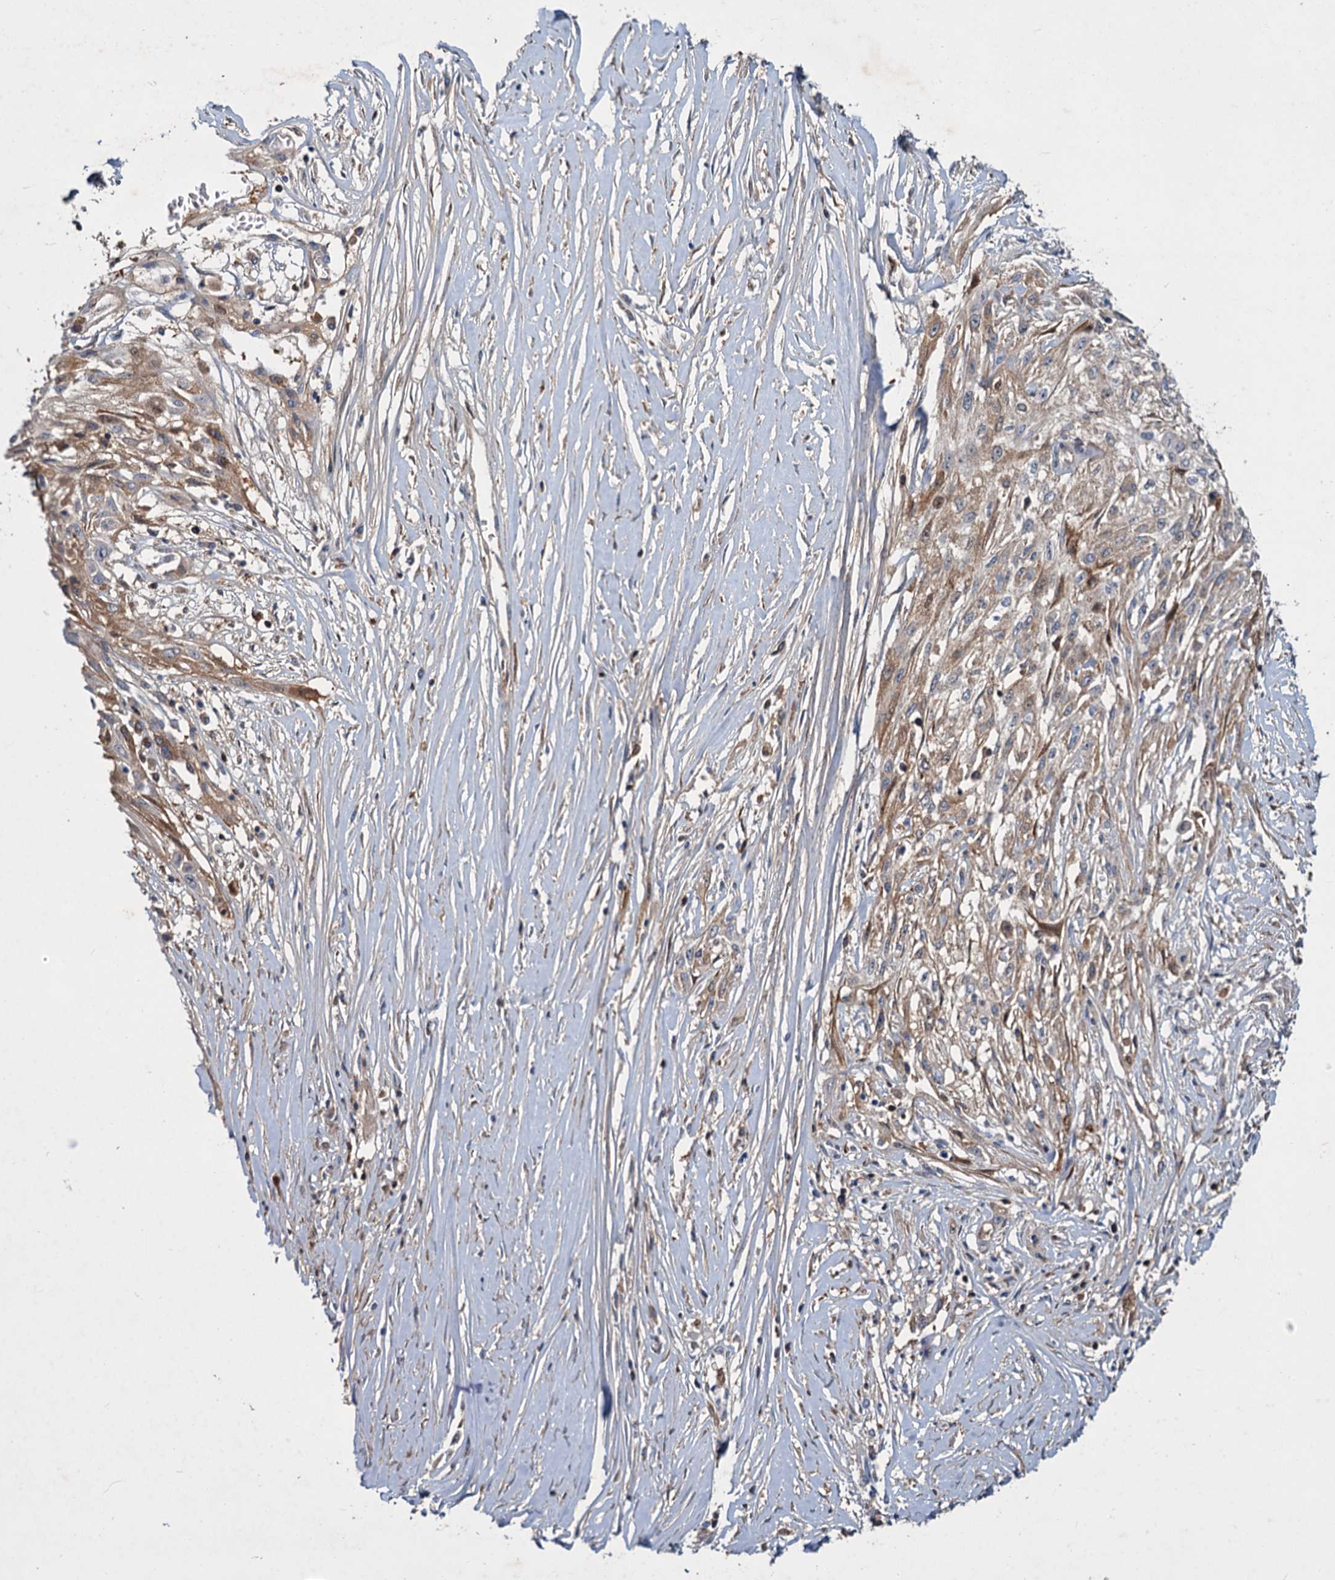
{"staining": {"intensity": "weak", "quantity": "25%-75%", "location": "cytoplasmic/membranous,nuclear"}, "tissue": "skin cancer", "cell_type": "Tumor cells", "image_type": "cancer", "snomed": [{"axis": "morphology", "description": "Squamous cell carcinoma, NOS"}, {"axis": "morphology", "description": "Squamous cell carcinoma, metastatic, NOS"}, {"axis": "topography", "description": "Skin"}, {"axis": "topography", "description": "Lymph node"}], "caption": "IHC staining of metastatic squamous cell carcinoma (skin), which demonstrates low levels of weak cytoplasmic/membranous and nuclear positivity in about 25%-75% of tumor cells indicating weak cytoplasmic/membranous and nuclear protein expression. The staining was performed using DAB (brown) for protein detection and nuclei were counterstained in hematoxylin (blue).", "gene": "CHRD", "patient": {"sex": "male", "age": 75}}